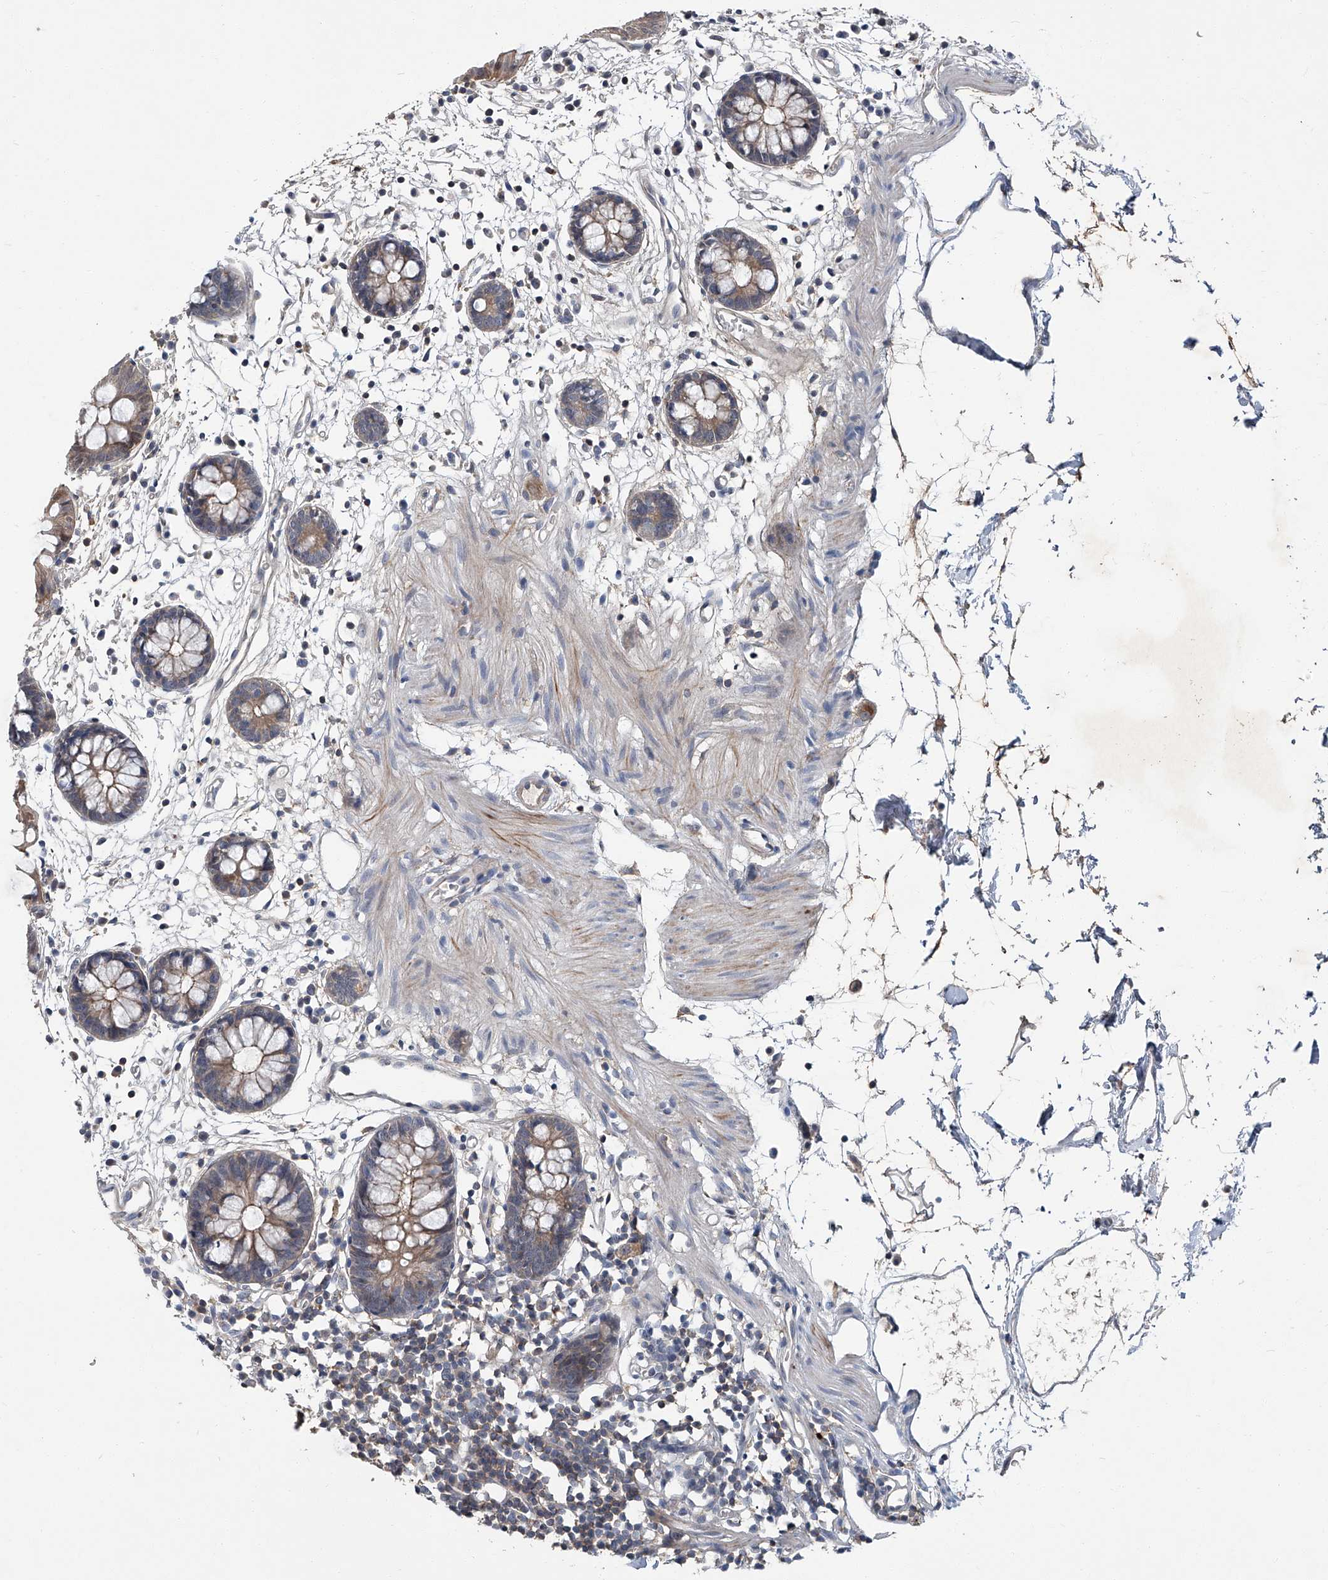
{"staining": {"intensity": "weak", "quantity": ">75%", "location": "cytoplasmic/membranous"}, "tissue": "colon", "cell_type": "Endothelial cells", "image_type": "normal", "snomed": [{"axis": "morphology", "description": "Normal tissue, NOS"}, {"axis": "topography", "description": "Colon"}], "caption": "High-magnification brightfield microscopy of benign colon stained with DAB (brown) and counterstained with hematoxylin (blue). endothelial cells exhibit weak cytoplasmic/membranous expression is present in approximately>75% of cells. (DAB IHC, brown staining for protein, blue staining for nuclei).", "gene": "AKNAD1", "patient": {"sex": "male", "age": 56}}